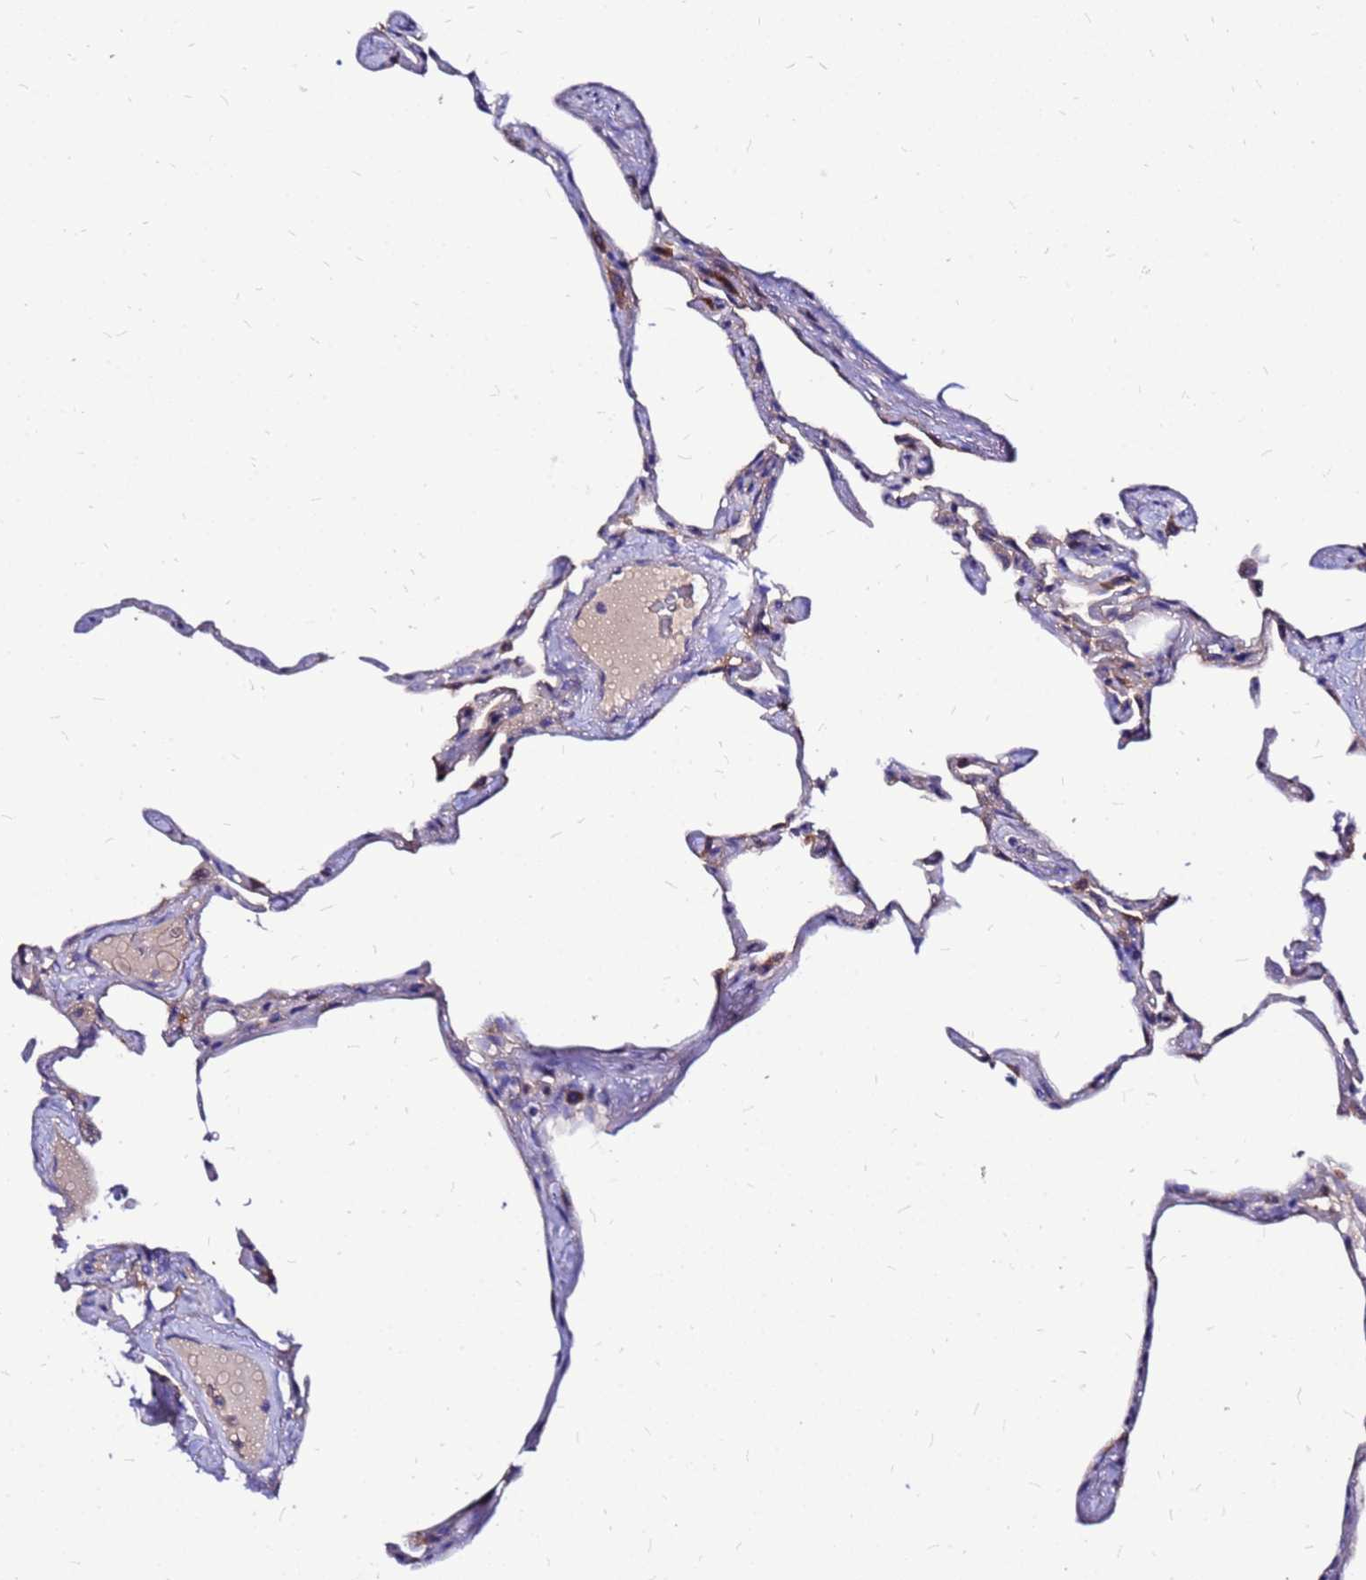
{"staining": {"intensity": "moderate", "quantity": "<25%", "location": "cytoplasmic/membranous"}, "tissue": "lung", "cell_type": "Alveolar cells", "image_type": "normal", "snomed": [{"axis": "morphology", "description": "Normal tissue, NOS"}, {"axis": "topography", "description": "Lung"}], "caption": "IHC micrograph of normal human lung stained for a protein (brown), which reveals low levels of moderate cytoplasmic/membranous positivity in approximately <25% of alveolar cells.", "gene": "ARHGEF35", "patient": {"sex": "male", "age": 65}}